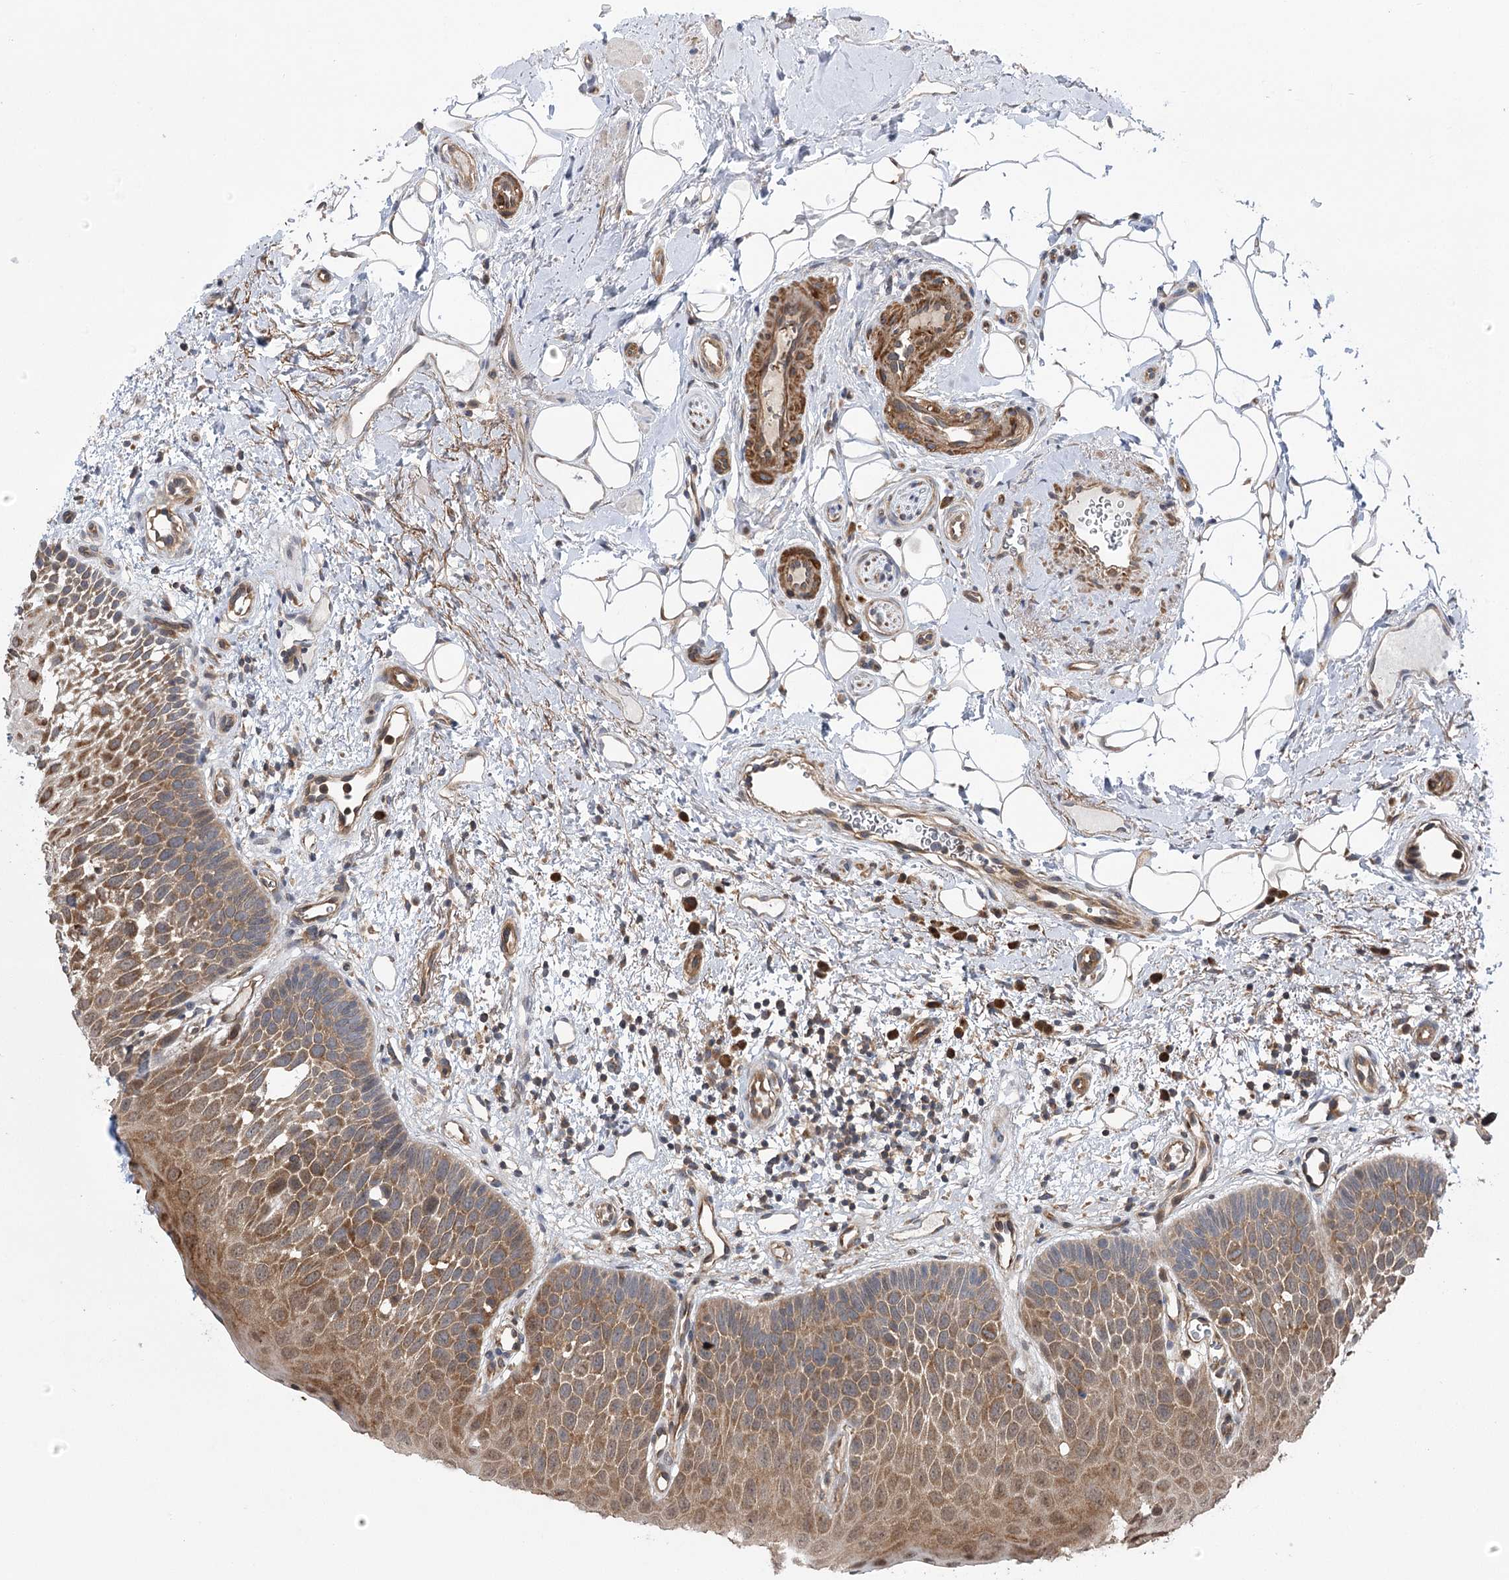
{"staining": {"intensity": "moderate", "quantity": ">75%", "location": "cytoplasmic/membranous"}, "tissue": "oral mucosa", "cell_type": "Squamous epithelial cells", "image_type": "normal", "snomed": [{"axis": "morphology", "description": "No evidence of malignacy"}, {"axis": "topography", "description": "Oral tissue"}, {"axis": "topography", "description": "Head-Neck"}], "caption": "High-magnification brightfield microscopy of benign oral mucosa stained with DAB (3,3'-diaminobenzidine) (brown) and counterstained with hematoxylin (blue). squamous epithelial cells exhibit moderate cytoplasmic/membranous positivity is seen in approximately>75% of cells.", "gene": "VPS37B", "patient": {"sex": "male", "age": 68}}